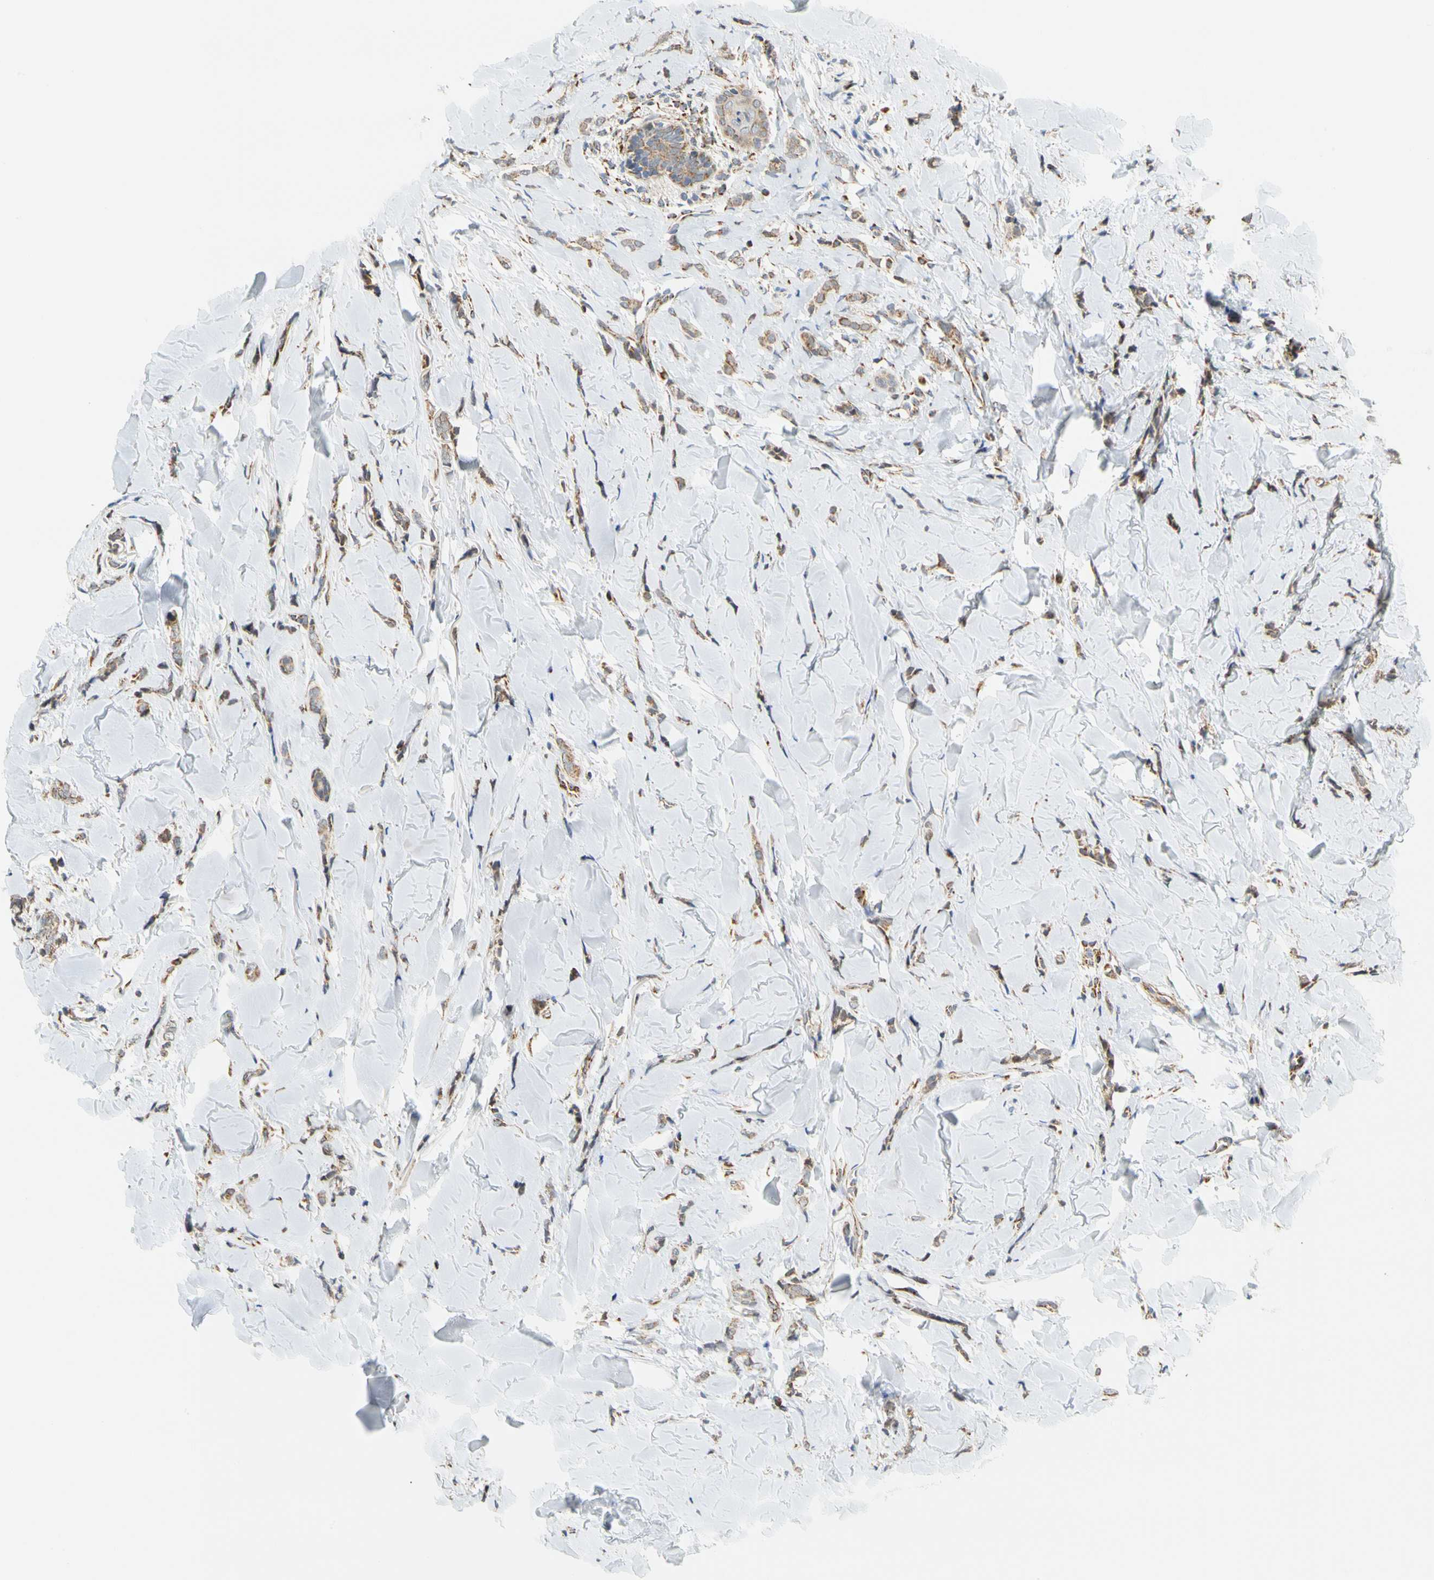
{"staining": {"intensity": "weak", "quantity": ">75%", "location": "cytoplasmic/membranous"}, "tissue": "breast cancer", "cell_type": "Tumor cells", "image_type": "cancer", "snomed": [{"axis": "morphology", "description": "Lobular carcinoma"}, {"axis": "topography", "description": "Skin"}, {"axis": "topography", "description": "Breast"}], "caption": "Protein positivity by immunohistochemistry shows weak cytoplasmic/membranous expression in approximately >75% of tumor cells in breast cancer (lobular carcinoma).", "gene": "SFXN3", "patient": {"sex": "female", "age": 46}}